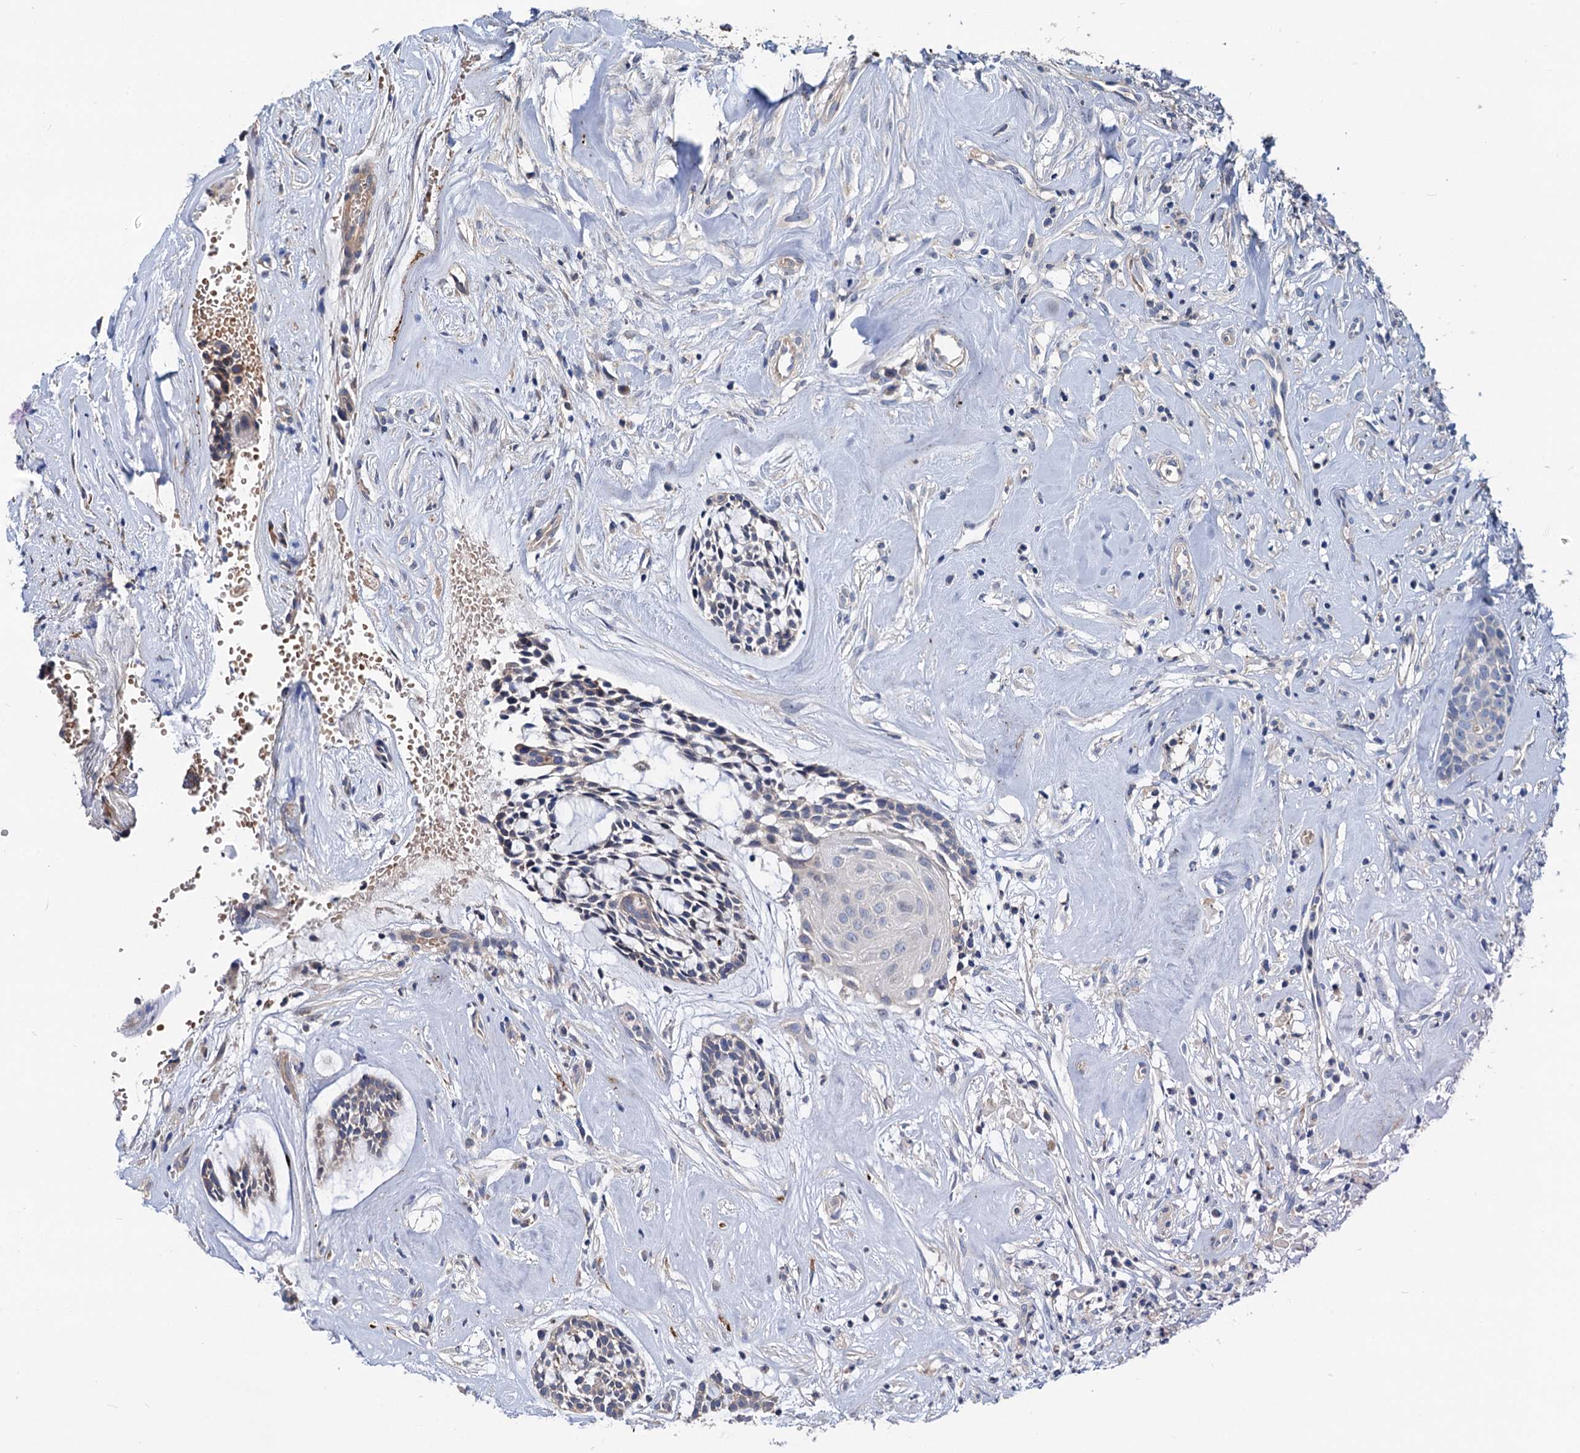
{"staining": {"intensity": "weak", "quantity": "<25%", "location": "cytoplasmic/membranous"}, "tissue": "head and neck cancer", "cell_type": "Tumor cells", "image_type": "cancer", "snomed": [{"axis": "morphology", "description": "Adenocarcinoma, NOS"}, {"axis": "topography", "description": "Subcutis"}, {"axis": "topography", "description": "Head-Neck"}], "caption": "This is an immunohistochemistry (IHC) micrograph of head and neck adenocarcinoma. There is no positivity in tumor cells.", "gene": "RNF111", "patient": {"sex": "female", "age": 73}}